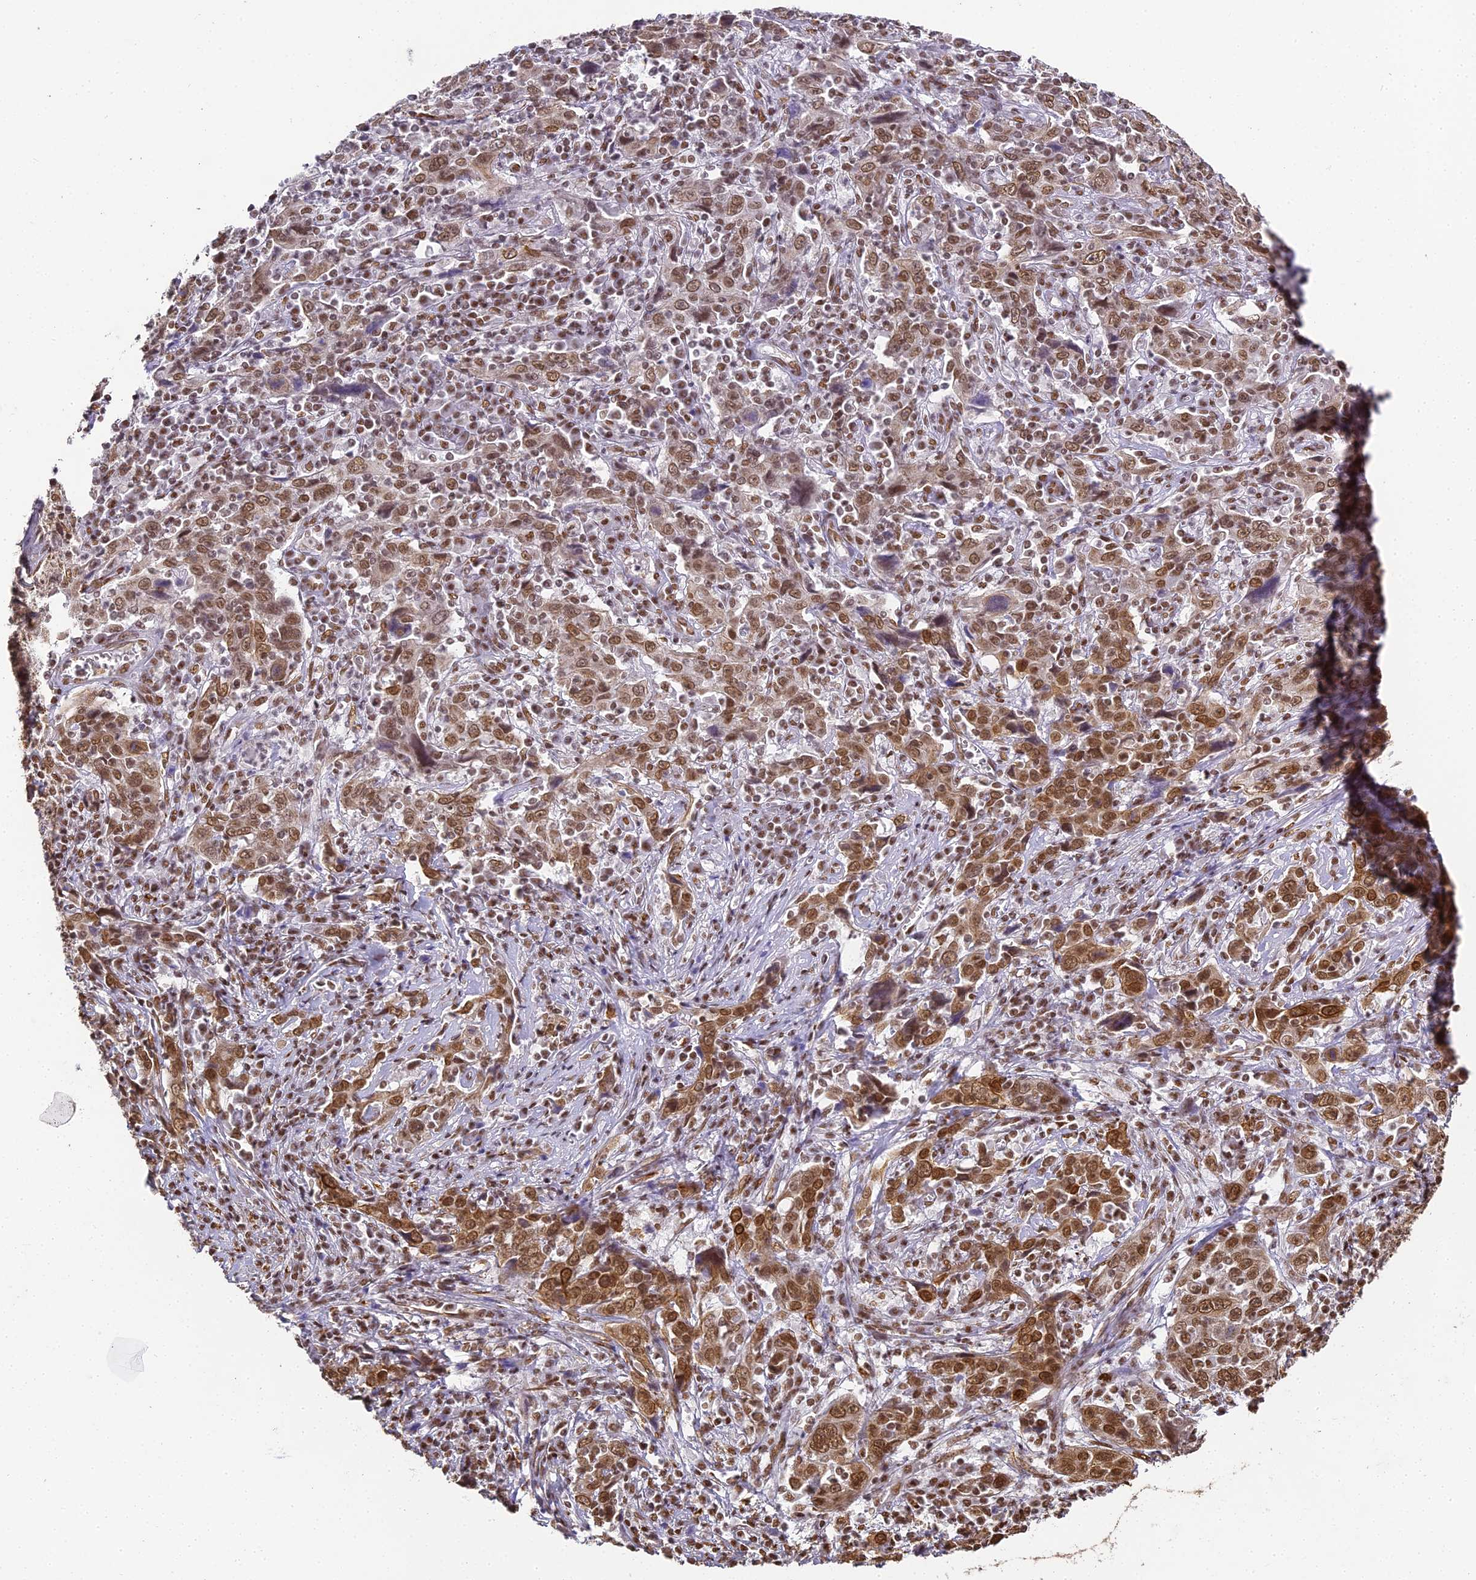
{"staining": {"intensity": "moderate", "quantity": ">75%", "location": "cytoplasmic/membranous,nuclear"}, "tissue": "cervical cancer", "cell_type": "Tumor cells", "image_type": "cancer", "snomed": [{"axis": "morphology", "description": "Squamous cell carcinoma, NOS"}, {"axis": "topography", "description": "Cervix"}], "caption": "Cervical cancer (squamous cell carcinoma) stained for a protein (brown) displays moderate cytoplasmic/membranous and nuclear positive staining in about >75% of tumor cells.", "gene": "HNRNPA1", "patient": {"sex": "female", "age": 46}}